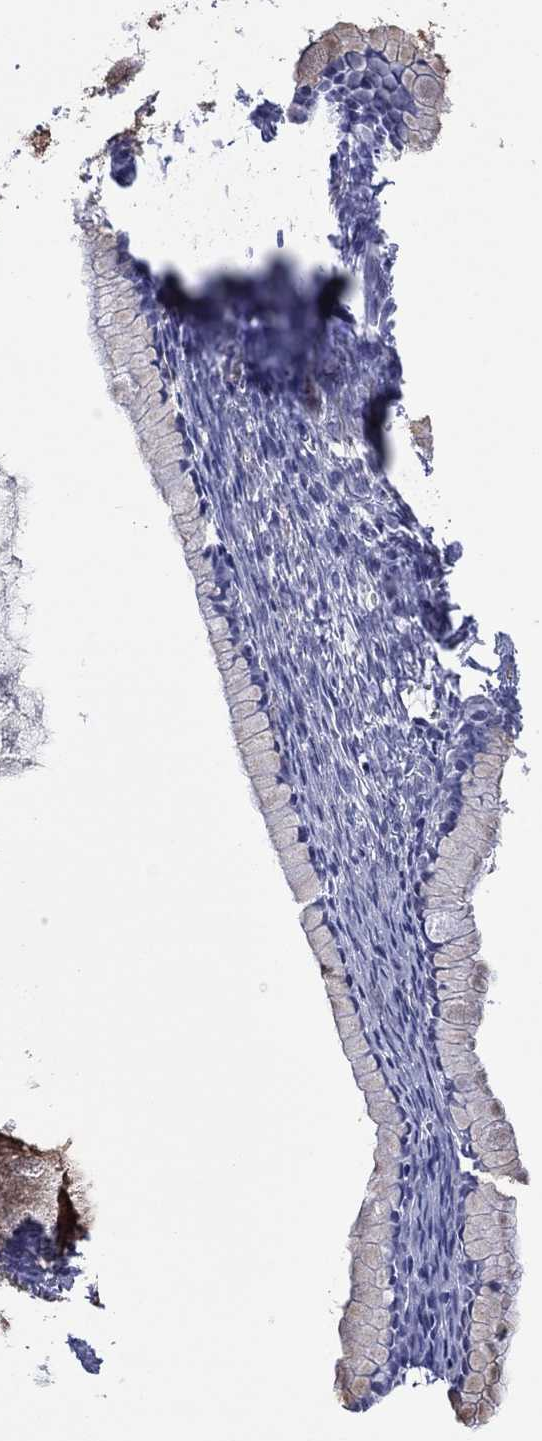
{"staining": {"intensity": "negative", "quantity": "none", "location": "none"}, "tissue": "ovarian cancer", "cell_type": "Tumor cells", "image_type": "cancer", "snomed": [{"axis": "morphology", "description": "Cystadenocarcinoma, mucinous, NOS"}, {"axis": "topography", "description": "Ovary"}], "caption": "The histopathology image demonstrates no significant expression in tumor cells of ovarian mucinous cystadenocarcinoma. (Stains: DAB (3,3'-diaminobenzidine) IHC with hematoxylin counter stain, Microscopy: brightfield microscopy at high magnification).", "gene": "CLIP3", "patient": {"sex": "female", "age": 41}}